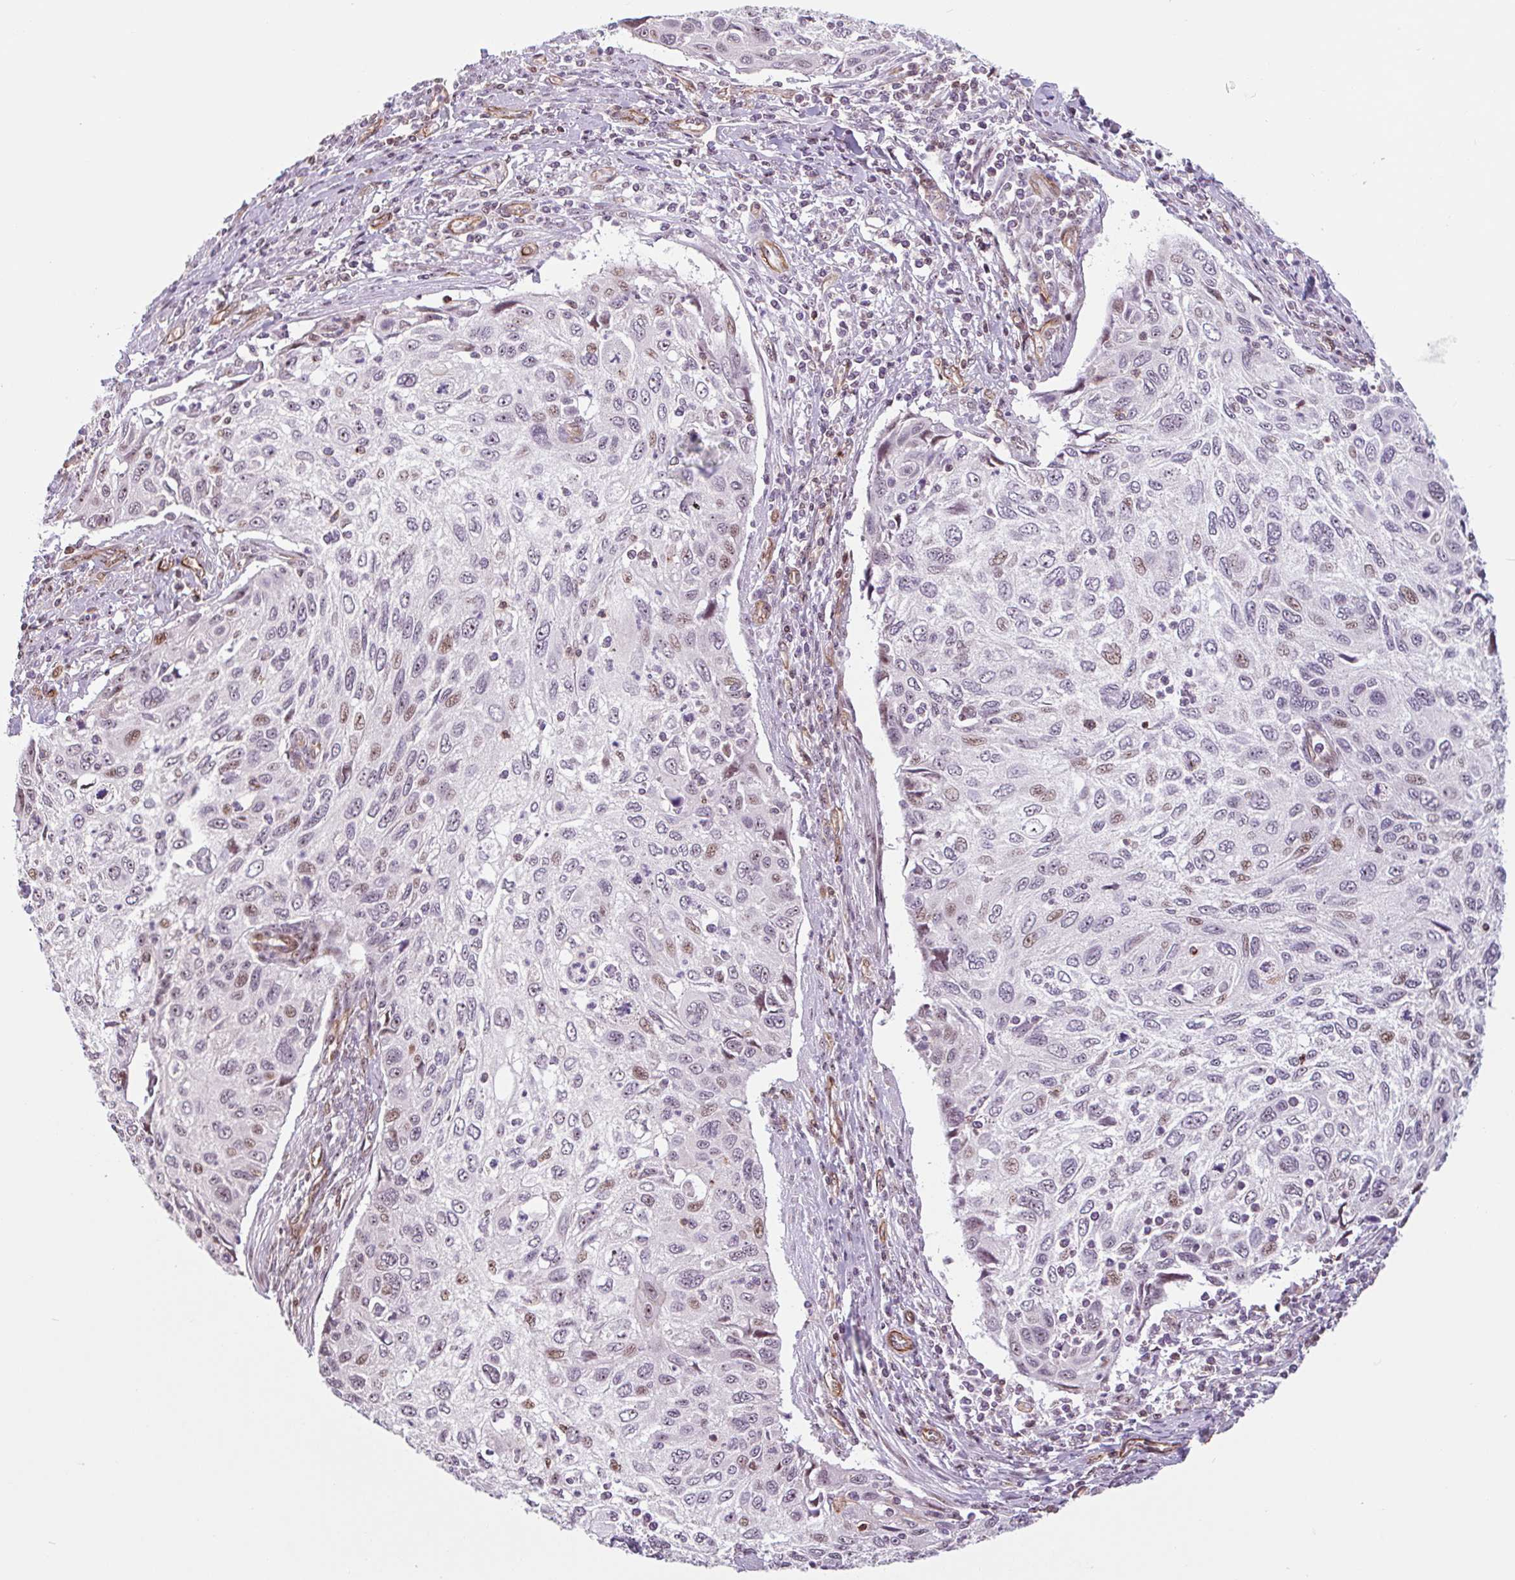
{"staining": {"intensity": "moderate", "quantity": "<25%", "location": "cytoplasmic/membranous,nuclear"}, "tissue": "cervical cancer", "cell_type": "Tumor cells", "image_type": "cancer", "snomed": [{"axis": "morphology", "description": "Squamous cell carcinoma, NOS"}, {"axis": "topography", "description": "Cervix"}], "caption": "Brown immunohistochemical staining in human squamous cell carcinoma (cervical) displays moderate cytoplasmic/membranous and nuclear positivity in about <25% of tumor cells.", "gene": "ZNF689", "patient": {"sex": "female", "age": 70}}